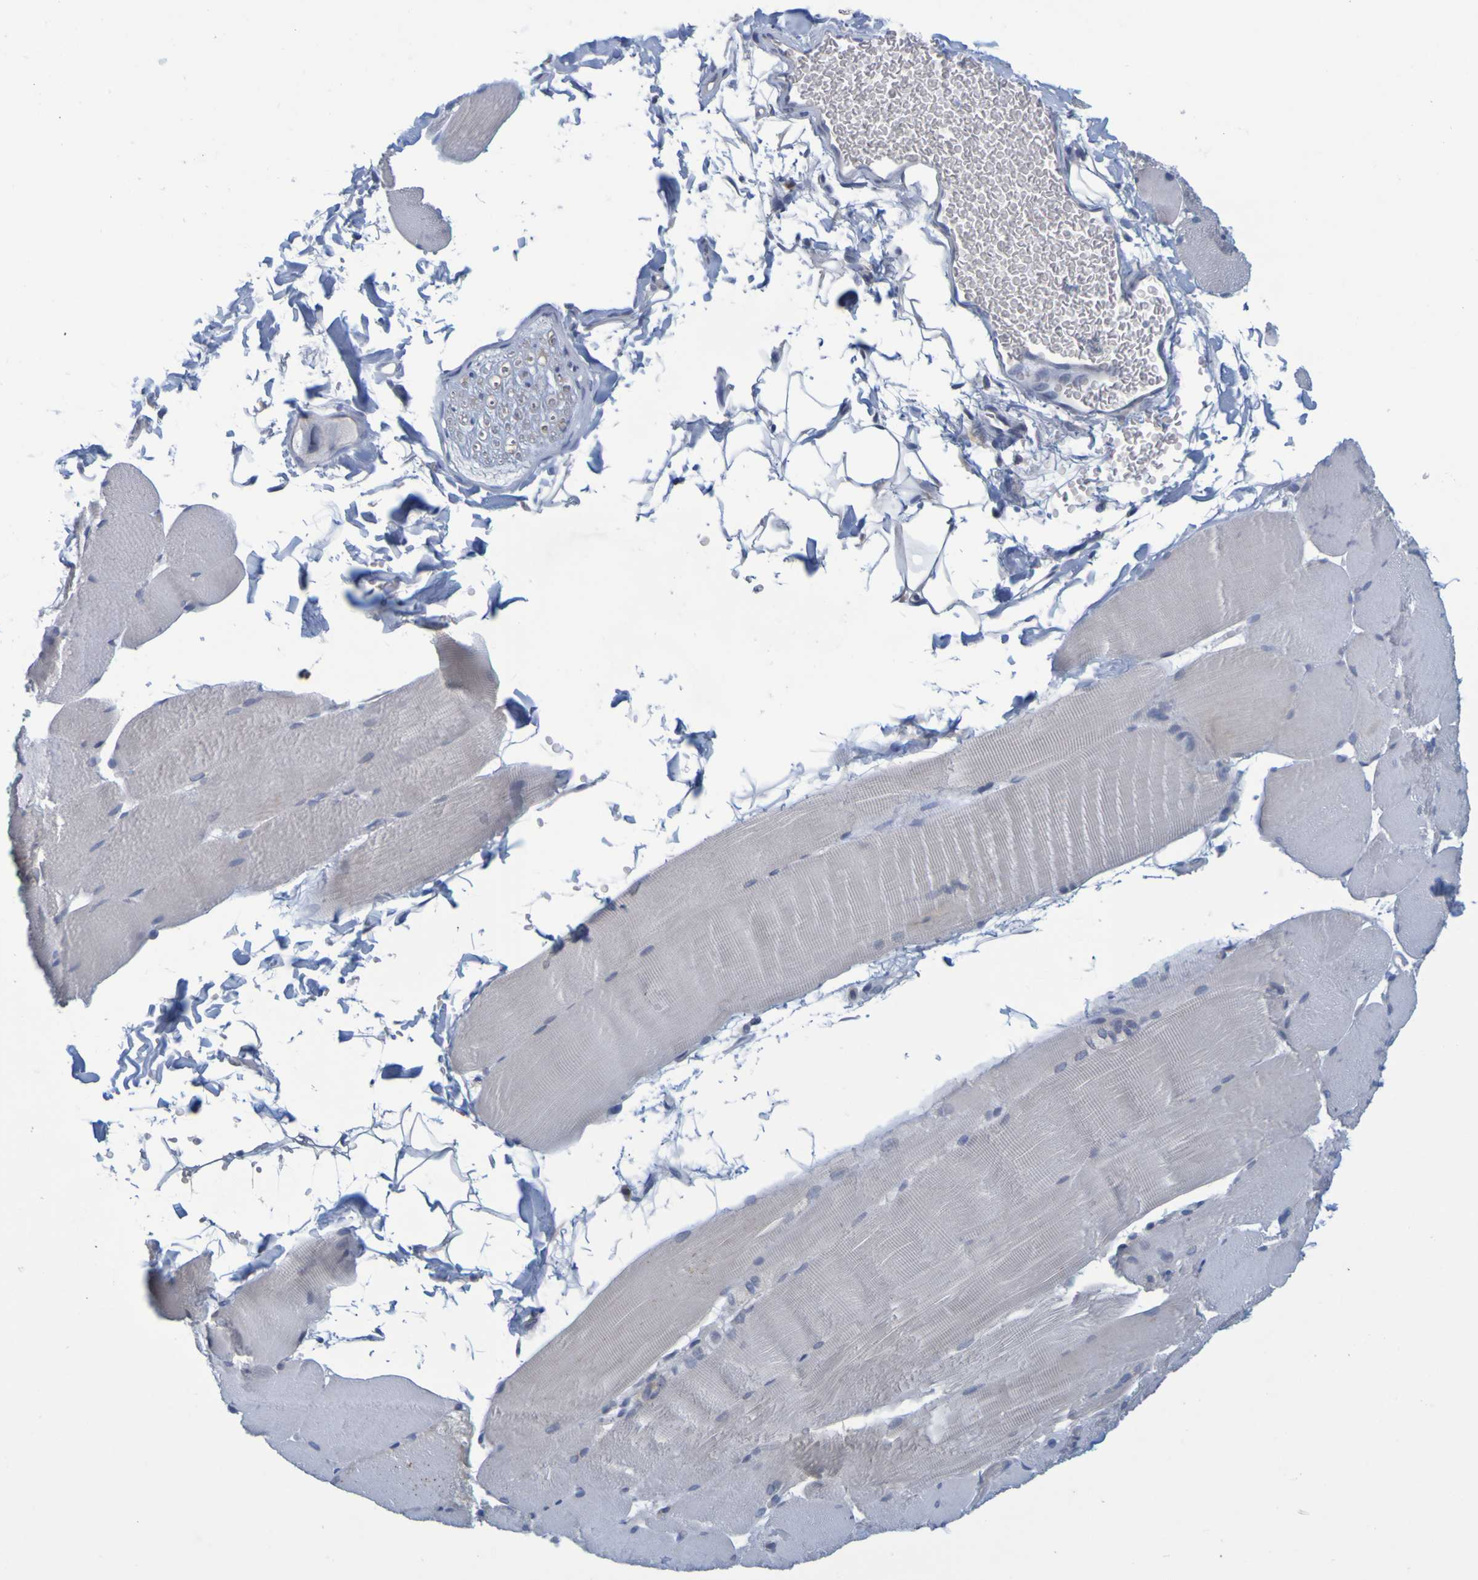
{"staining": {"intensity": "negative", "quantity": "none", "location": "none"}, "tissue": "skeletal muscle", "cell_type": "Myocytes", "image_type": "normal", "snomed": [{"axis": "morphology", "description": "Normal tissue, NOS"}, {"axis": "topography", "description": "Skin"}, {"axis": "topography", "description": "Skeletal muscle"}], "caption": "DAB immunohistochemical staining of benign skeletal muscle displays no significant positivity in myocytes.", "gene": "ENDOU", "patient": {"sex": "male", "age": 83}}